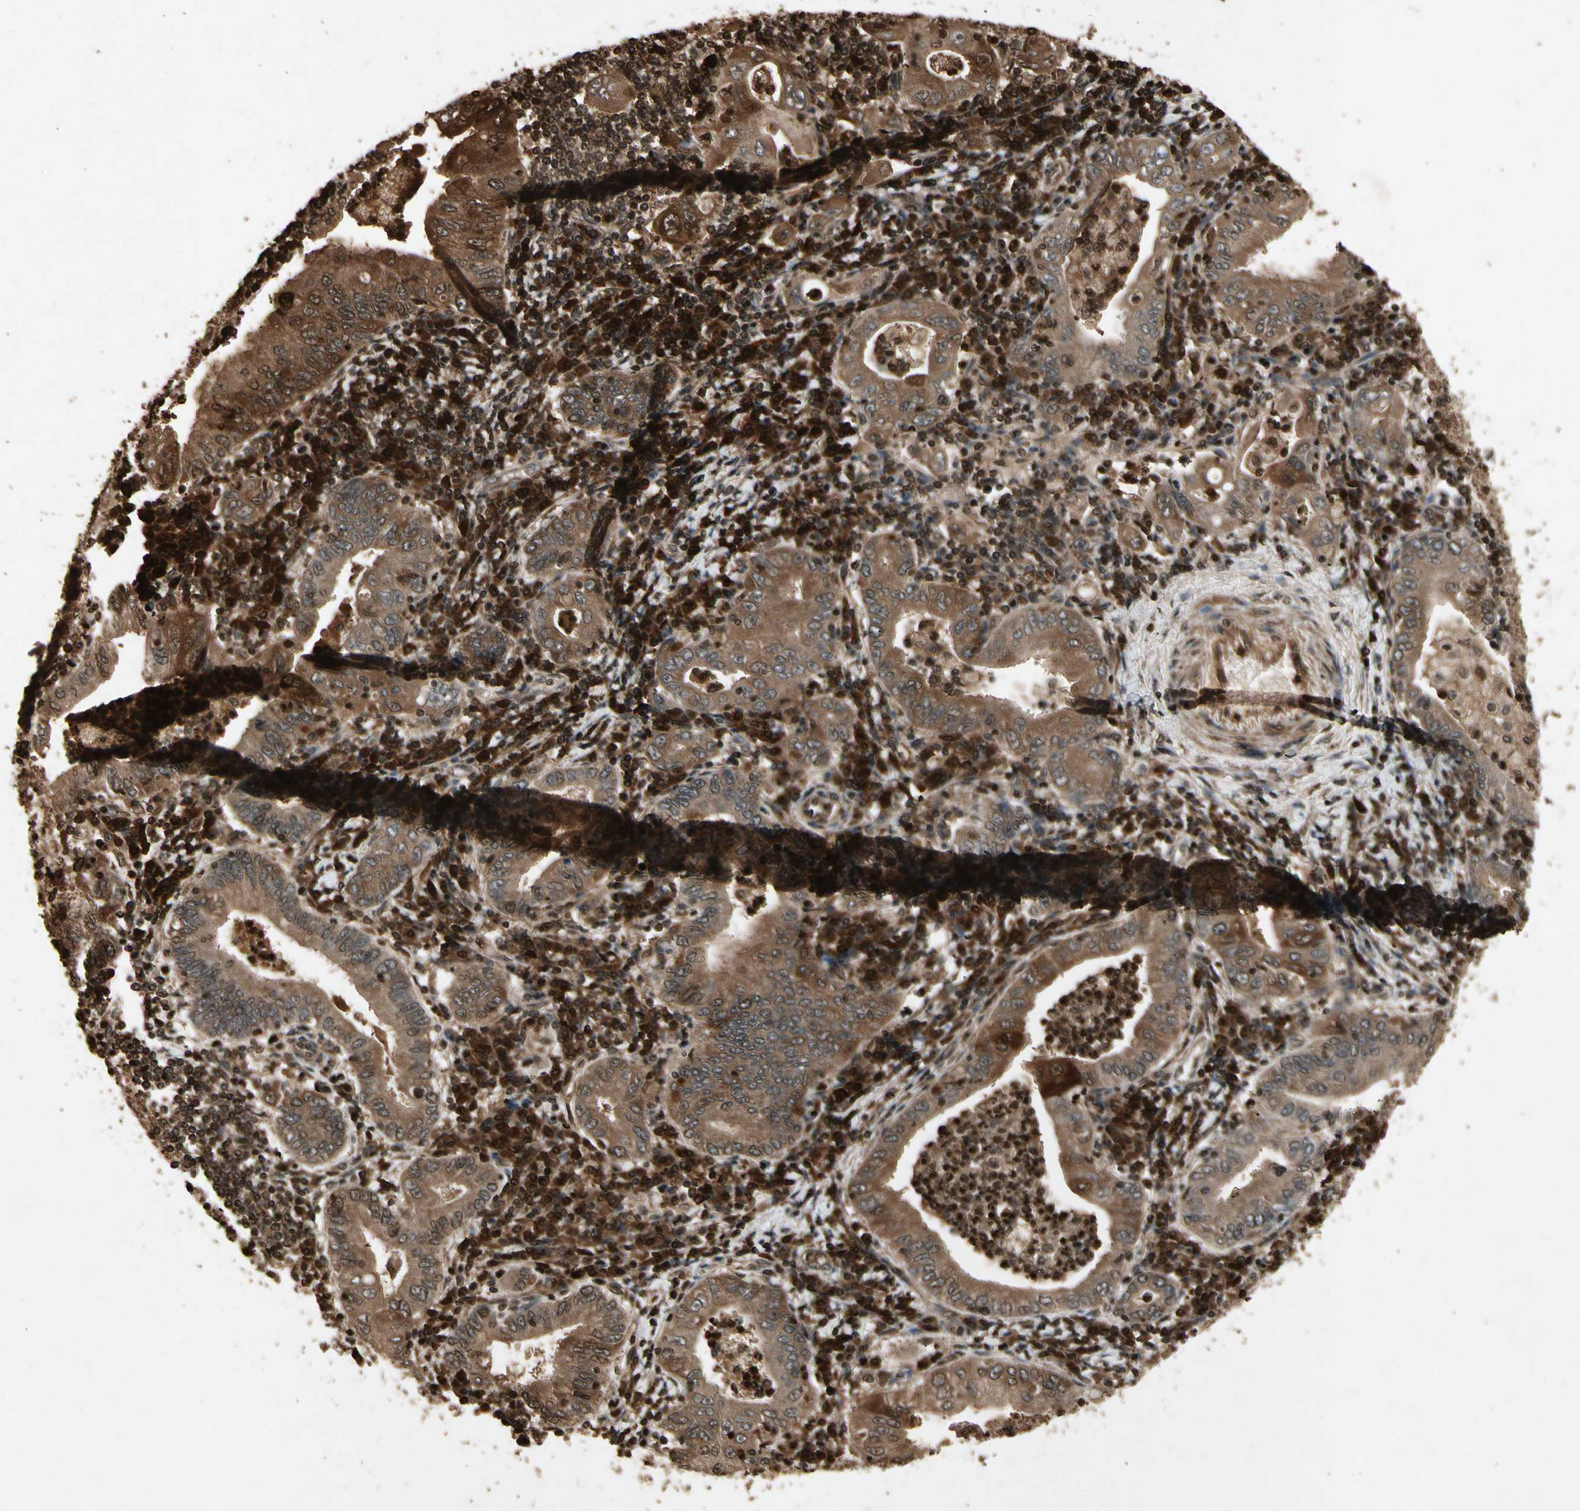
{"staining": {"intensity": "moderate", "quantity": ">75%", "location": "cytoplasmic/membranous"}, "tissue": "stomach cancer", "cell_type": "Tumor cells", "image_type": "cancer", "snomed": [{"axis": "morphology", "description": "Normal tissue, NOS"}, {"axis": "morphology", "description": "Adenocarcinoma, NOS"}, {"axis": "topography", "description": "Esophagus"}, {"axis": "topography", "description": "Stomach, upper"}, {"axis": "topography", "description": "Peripheral nerve tissue"}], "caption": "Immunohistochemistry (IHC) (DAB) staining of human stomach cancer demonstrates moderate cytoplasmic/membranous protein staining in about >75% of tumor cells. The staining is performed using DAB brown chromogen to label protein expression. The nuclei are counter-stained blue using hematoxylin.", "gene": "GLRX", "patient": {"sex": "male", "age": 62}}